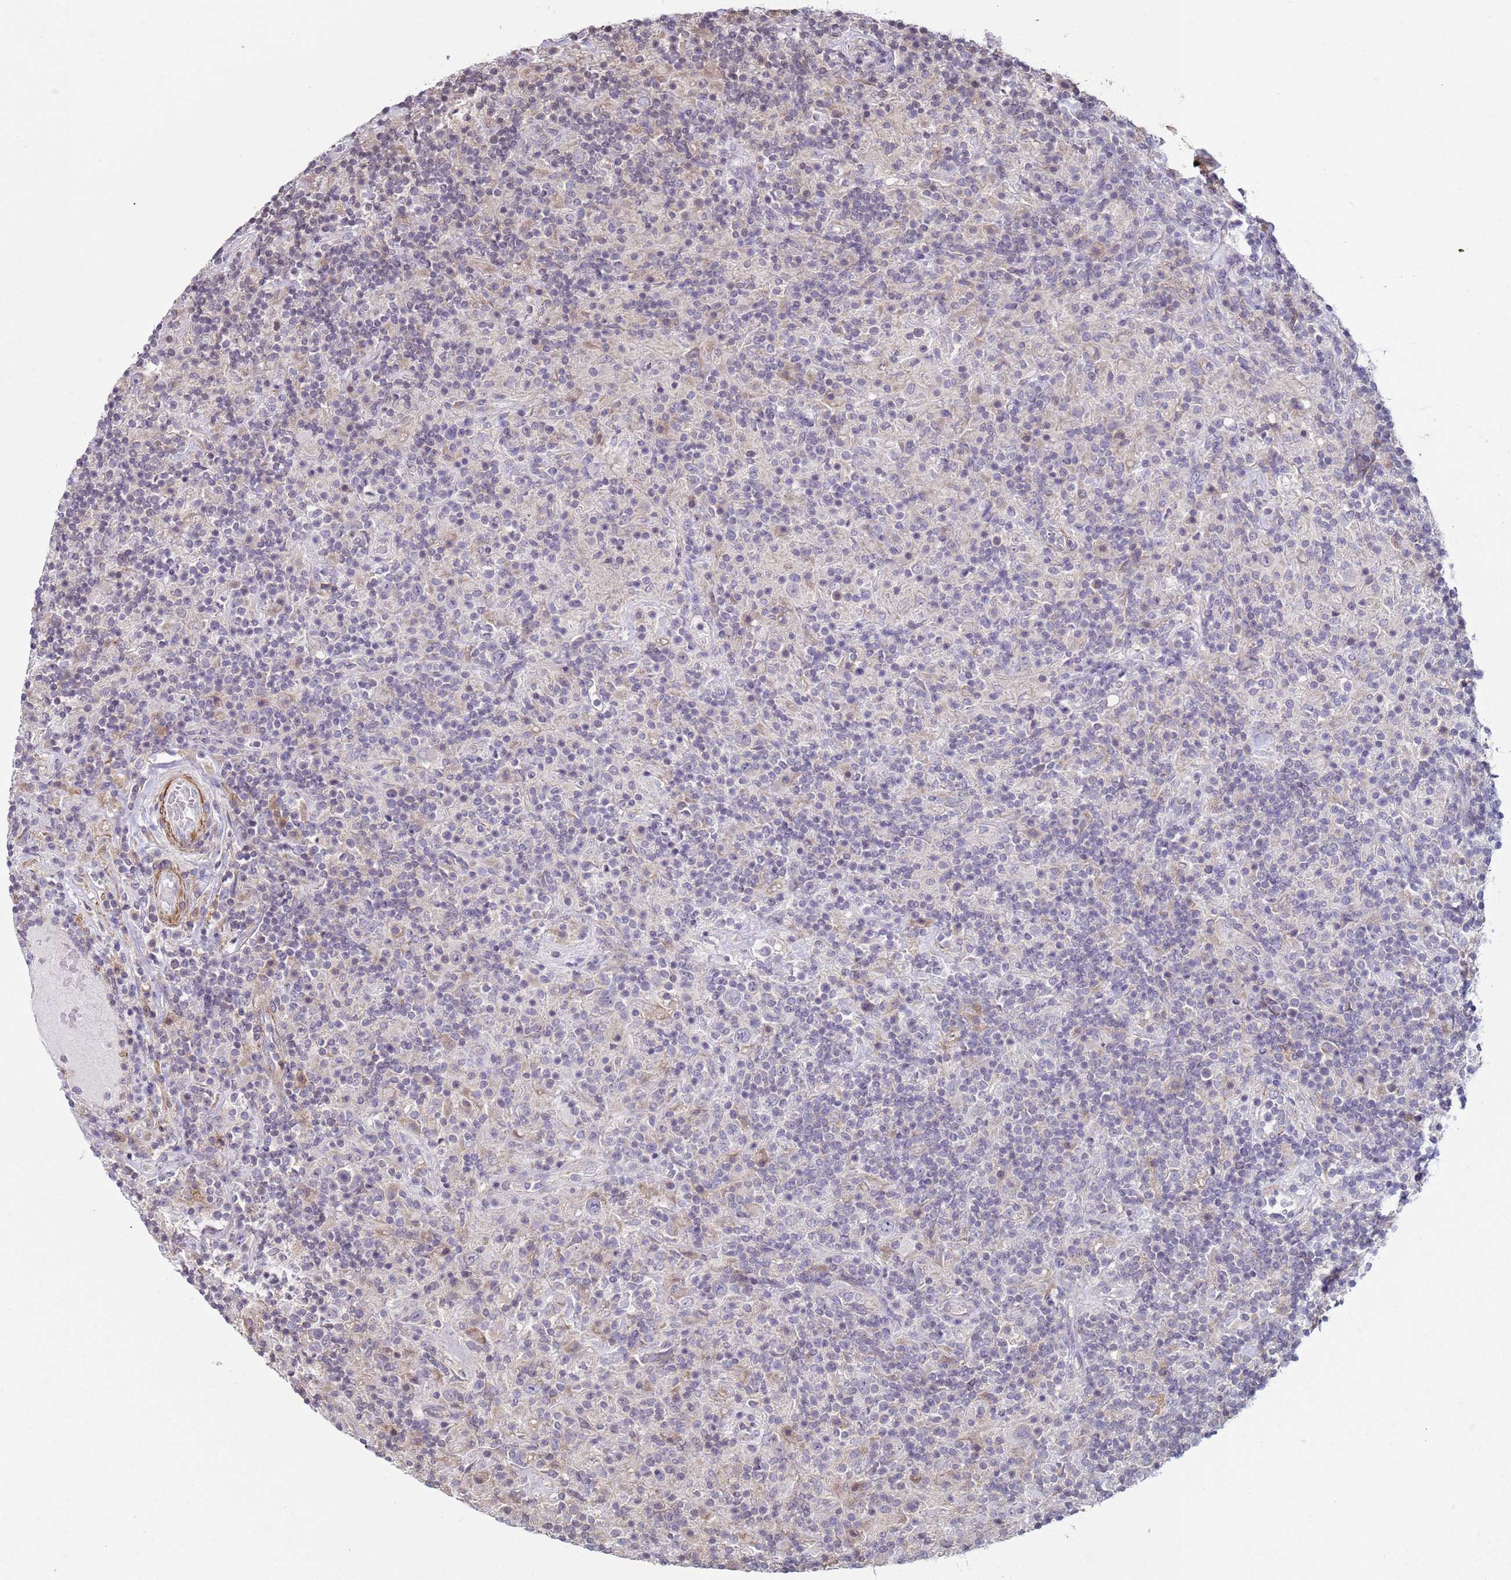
{"staining": {"intensity": "negative", "quantity": "none", "location": "none"}, "tissue": "lymphoma", "cell_type": "Tumor cells", "image_type": "cancer", "snomed": [{"axis": "morphology", "description": "Hodgkin's disease, NOS"}, {"axis": "topography", "description": "Lymph node"}], "caption": "The image displays no staining of tumor cells in lymphoma.", "gene": "SNAPC4", "patient": {"sex": "male", "age": 70}}